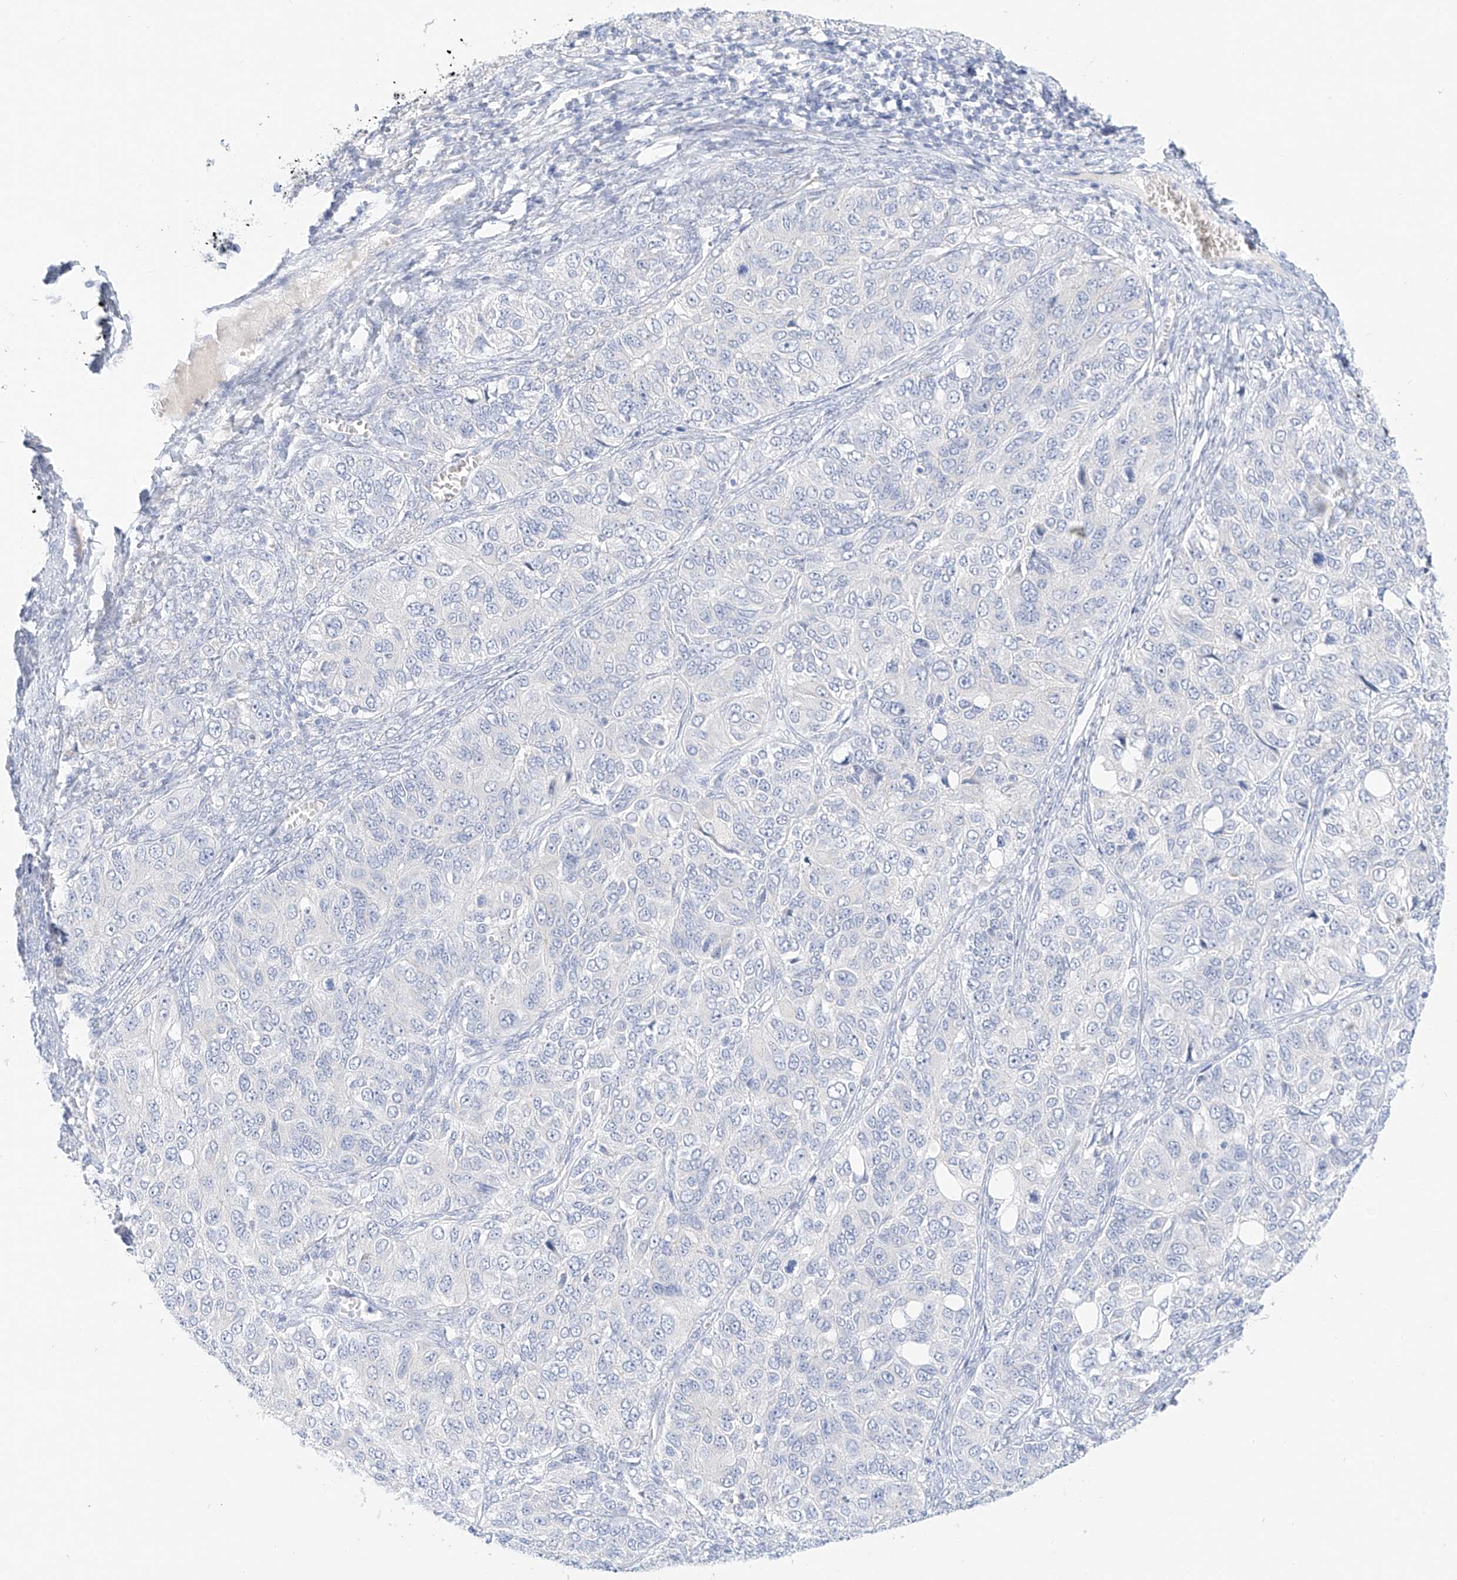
{"staining": {"intensity": "negative", "quantity": "none", "location": "none"}, "tissue": "ovarian cancer", "cell_type": "Tumor cells", "image_type": "cancer", "snomed": [{"axis": "morphology", "description": "Carcinoma, endometroid"}, {"axis": "topography", "description": "Ovary"}], "caption": "This image is of ovarian cancer (endometroid carcinoma) stained with immunohistochemistry to label a protein in brown with the nuclei are counter-stained blue. There is no expression in tumor cells.", "gene": "ST3GAL5", "patient": {"sex": "female", "age": 51}}